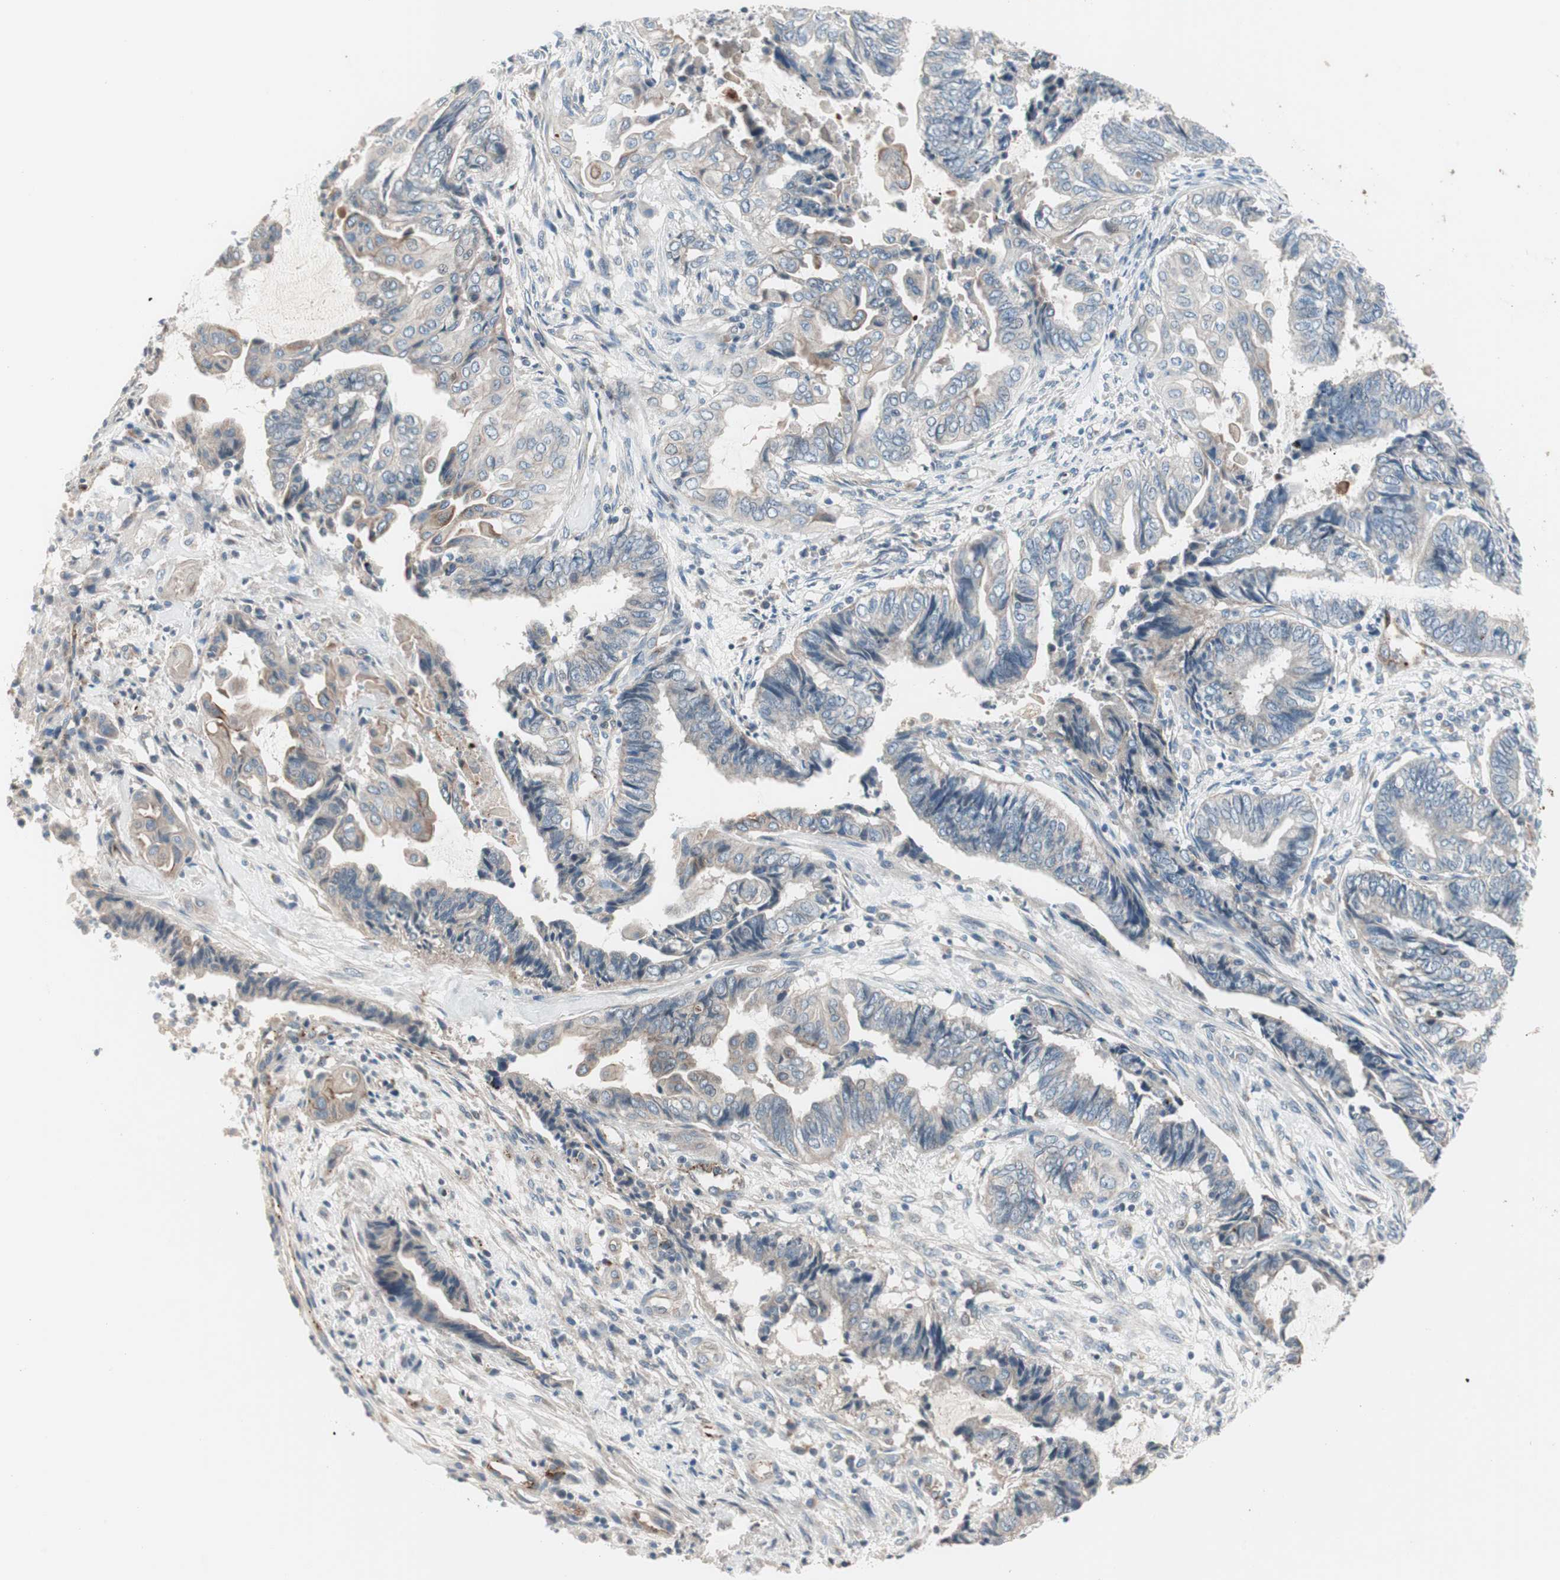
{"staining": {"intensity": "negative", "quantity": "none", "location": "none"}, "tissue": "endometrial cancer", "cell_type": "Tumor cells", "image_type": "cancer", "snomed": [{"axis": "morphology", "description": "Adenocarcinoma, NOS"}, {"axis": "topography", "description": "Uterus"}, {"axis": "topography", "description": "Endometrium"}], "caption": "Immunohistochemistry (IHC) histopathology image of neoplastic tissue: endometrial adenocarcinoma stained with DAB exhibits no significant protein staining in tumor cells.", "gene": "FGFR4", "patient": {"sex": "female", "age": 70}}